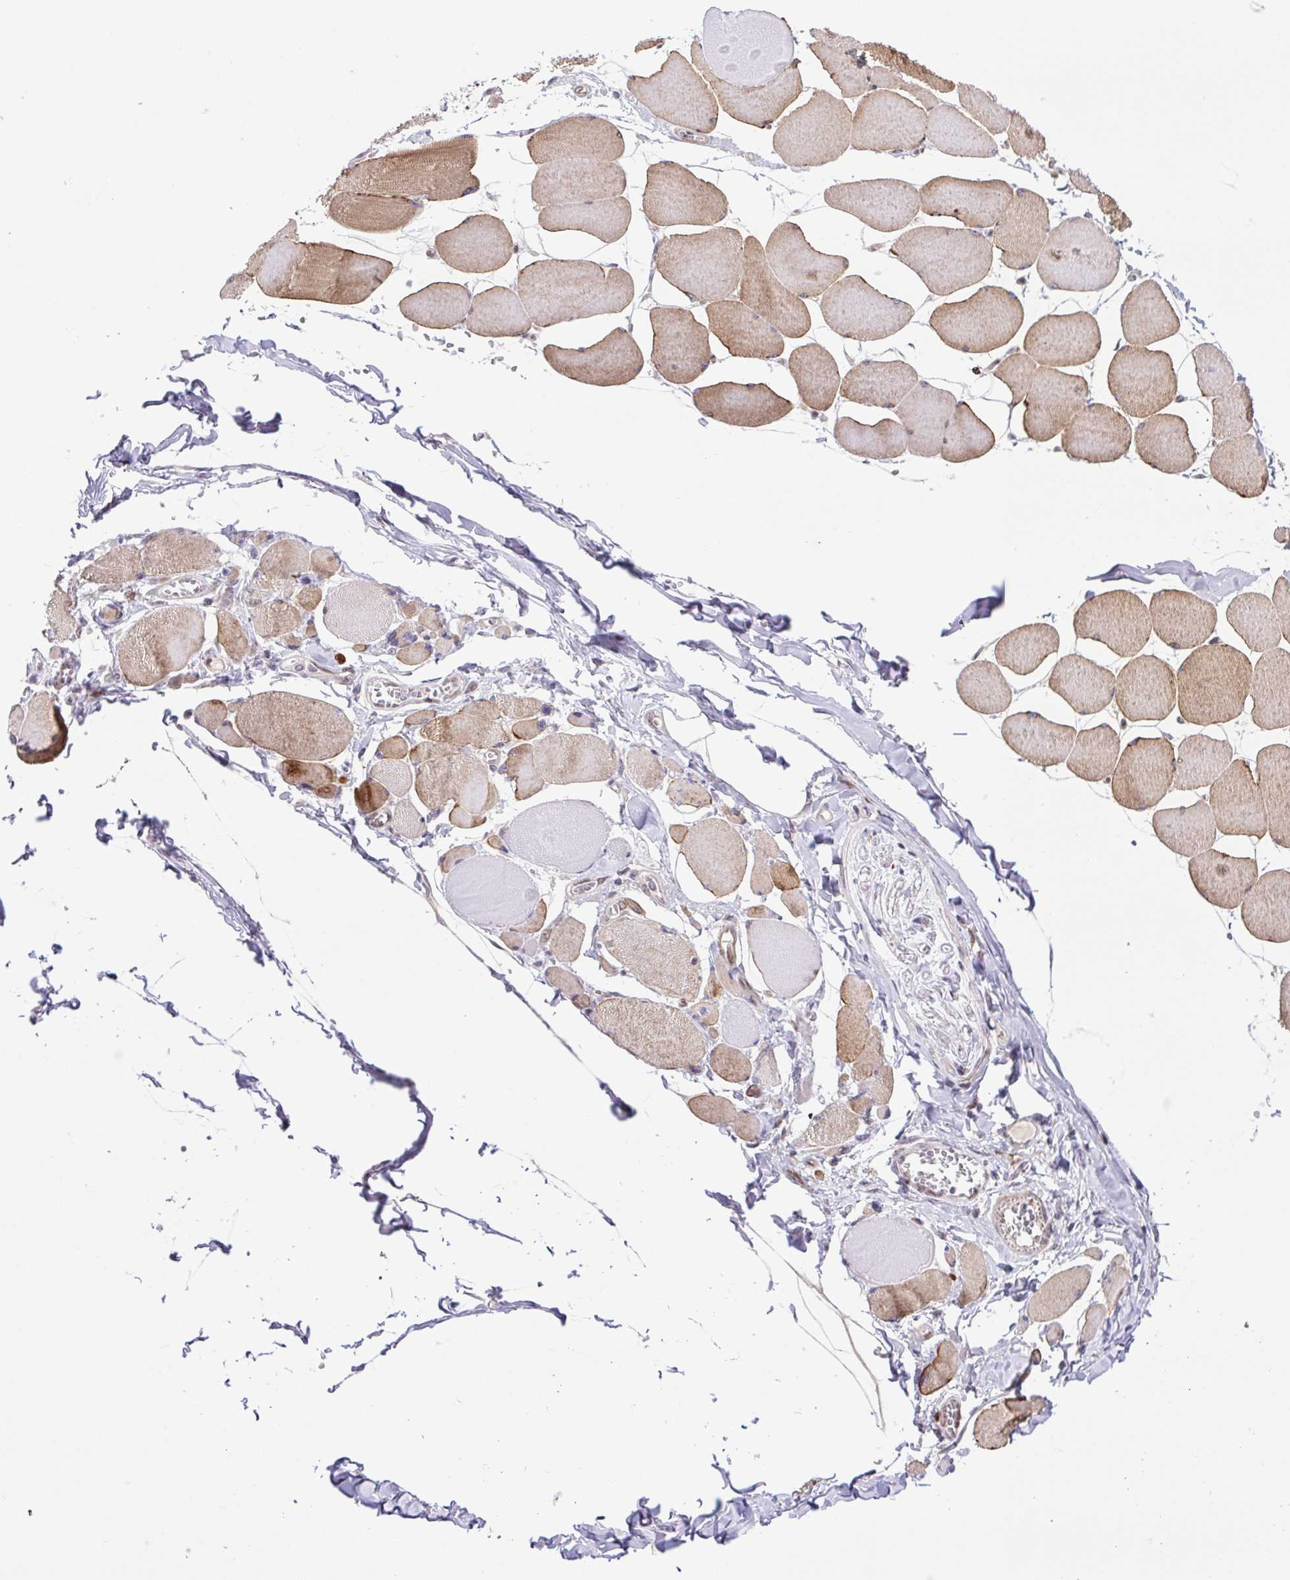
{"staining": {"intensity": "weak", "quantity": ">75%", "location": "cytoplasmic/membranous"}, "tissue": "skeletal muscle", "cell_type": "Myocytes", "image_type": "normal", "snomed": [{"axis": "morphology", "description": "Normal tissue, NOS"}, {"axis": "topography", "description": "Skeletal muscle"}], "caption": "Immunohistochemical staining of unremarkable human skeletal muscle demonstrates >75% levels of weak cytoplasmic/membranous protein positivity in approximately >75% of myocytes.", "gene": "ERG", "patient": {"sex": "female", "age": 75}}